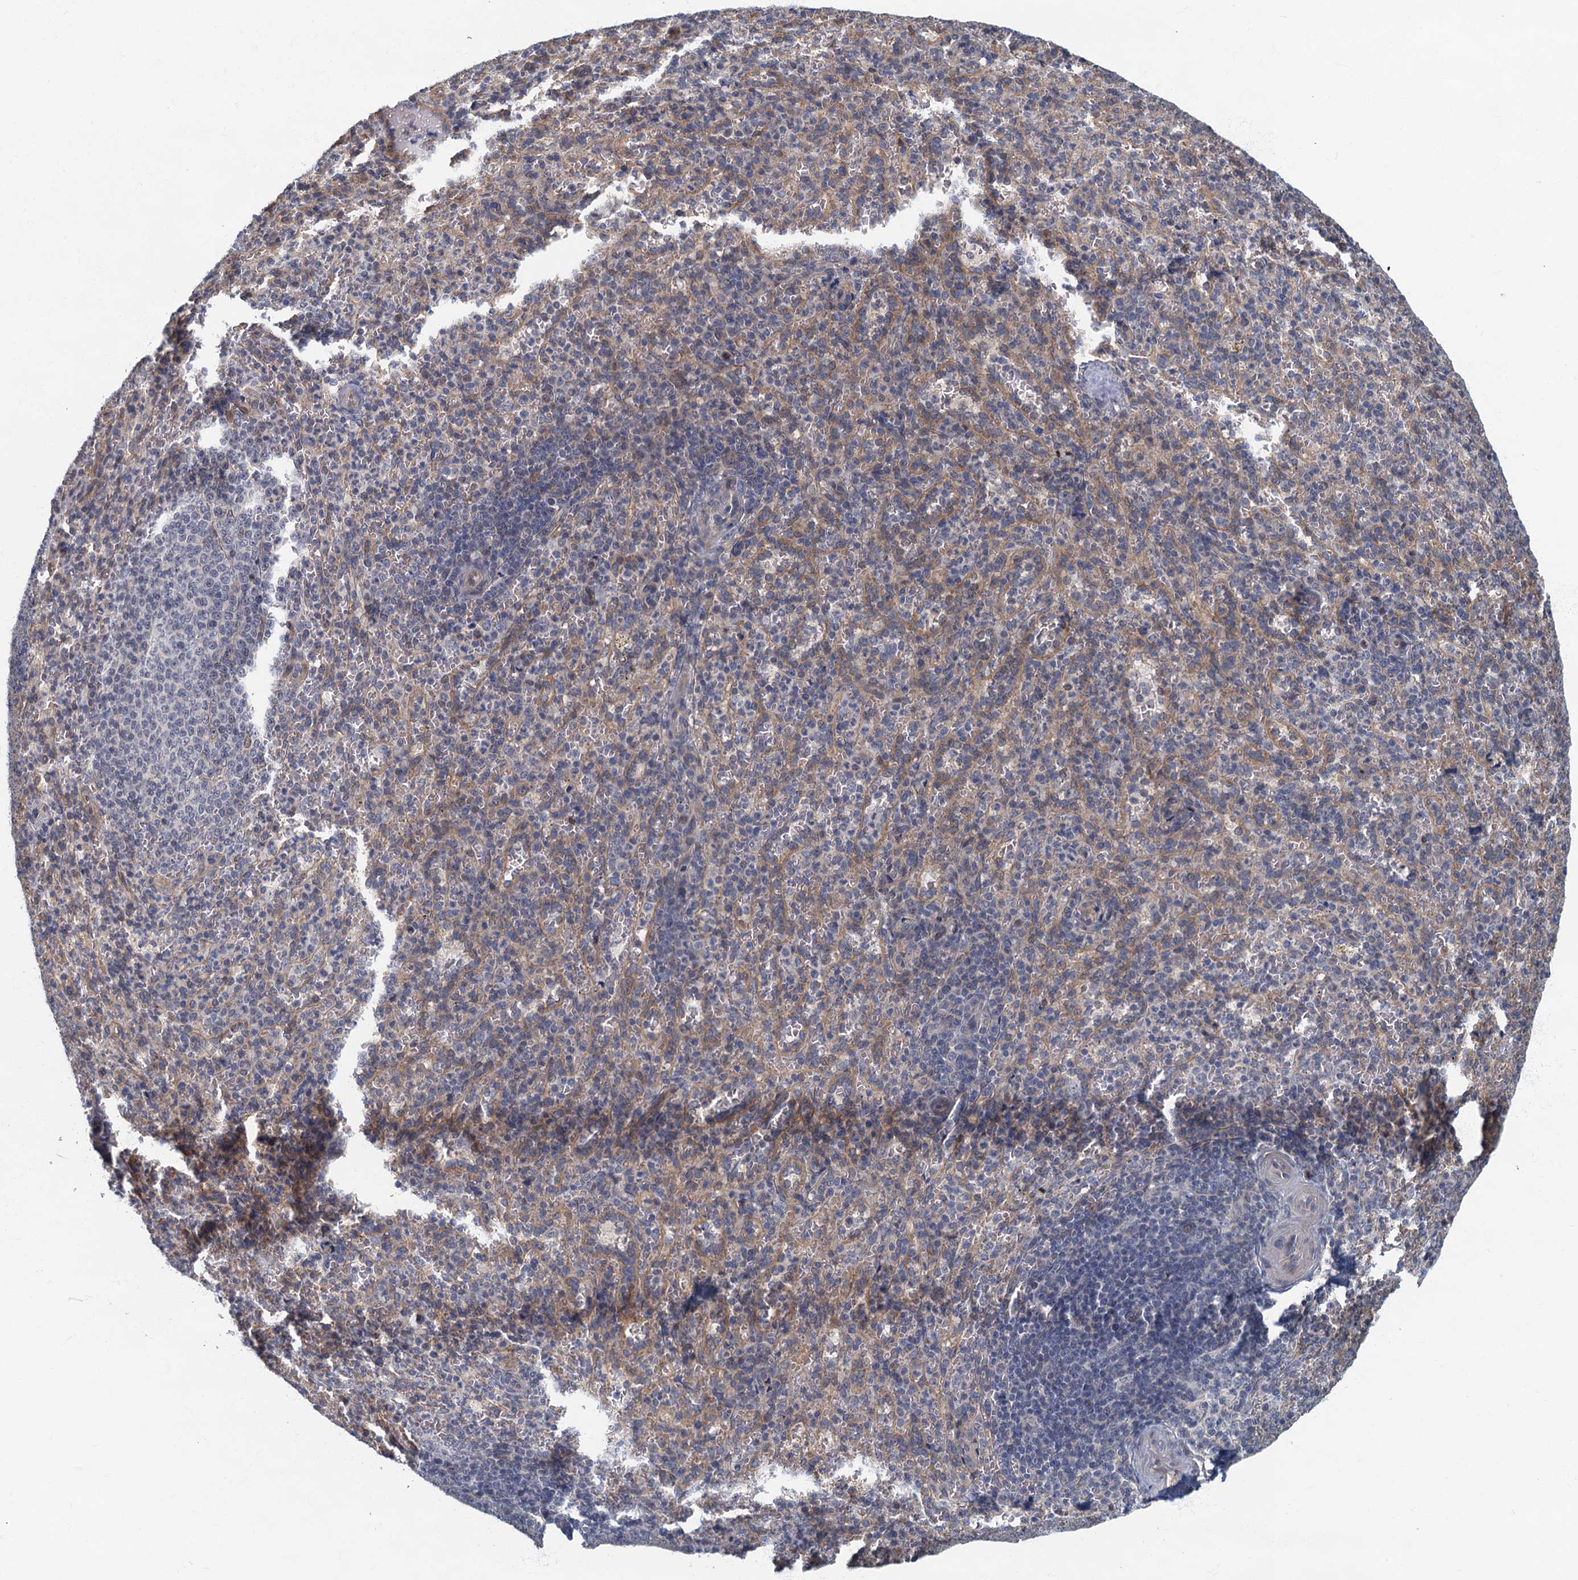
{"staining": {"intensity": "weak", "quantity": "<25%", "location": "cytoplasmic/membranous"}, "tissue": "spleen", "cell_type": "Cells in red pulp", "image_type": "normal", "snomed": [{"axis": "morphology", "description": "Normal tissue, NOS"}, {"axis": "topography", "description": "Spleen"}], "caption": "Immunohistochemistry (IHC) image of benign spleen: human spleen stained with DAB exhibits no significant protein positivity in cells in red pulp.", "gene": "CKAP2L", "patient": {"sex": "female", "age": 21}}